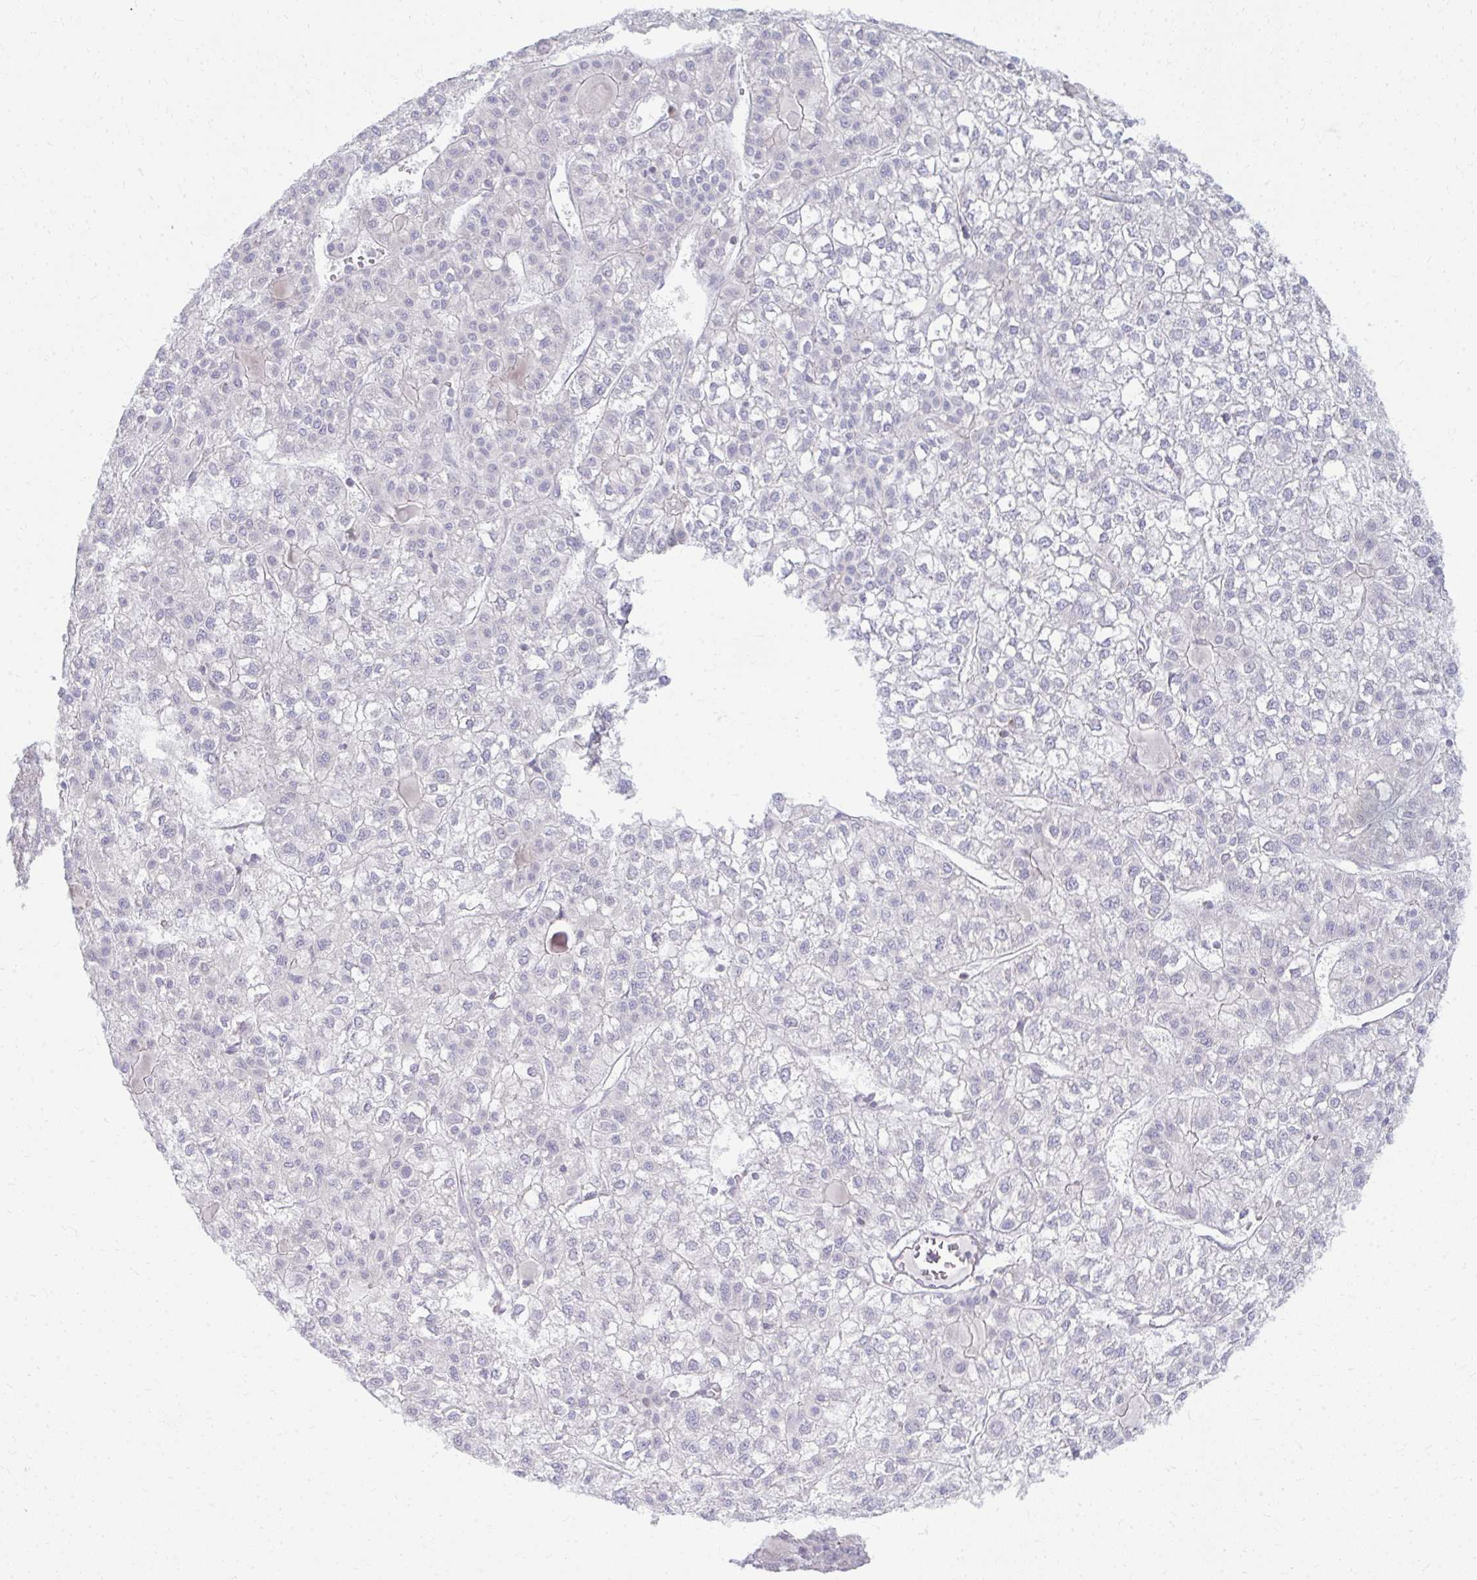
{"staining": {"intensity": "negative", "quantity": "none", "location": "none"}, "tissue": "liver cancer", "cell_type": "Tumor cells", "image_type": "cancer", "snomed": [{"axis": "morphology", "description": "Carcinoma, Hepatocellular, NOS"}, {"axis": "topography", "description": "Liver"}], "caption": "This is an IHC photomicrograph of human liver hepatocellular carcinoma. There is no expression in tumor cells.", "gene": "TSPEAR", "patient": {"sex": "female", "age": 43}}